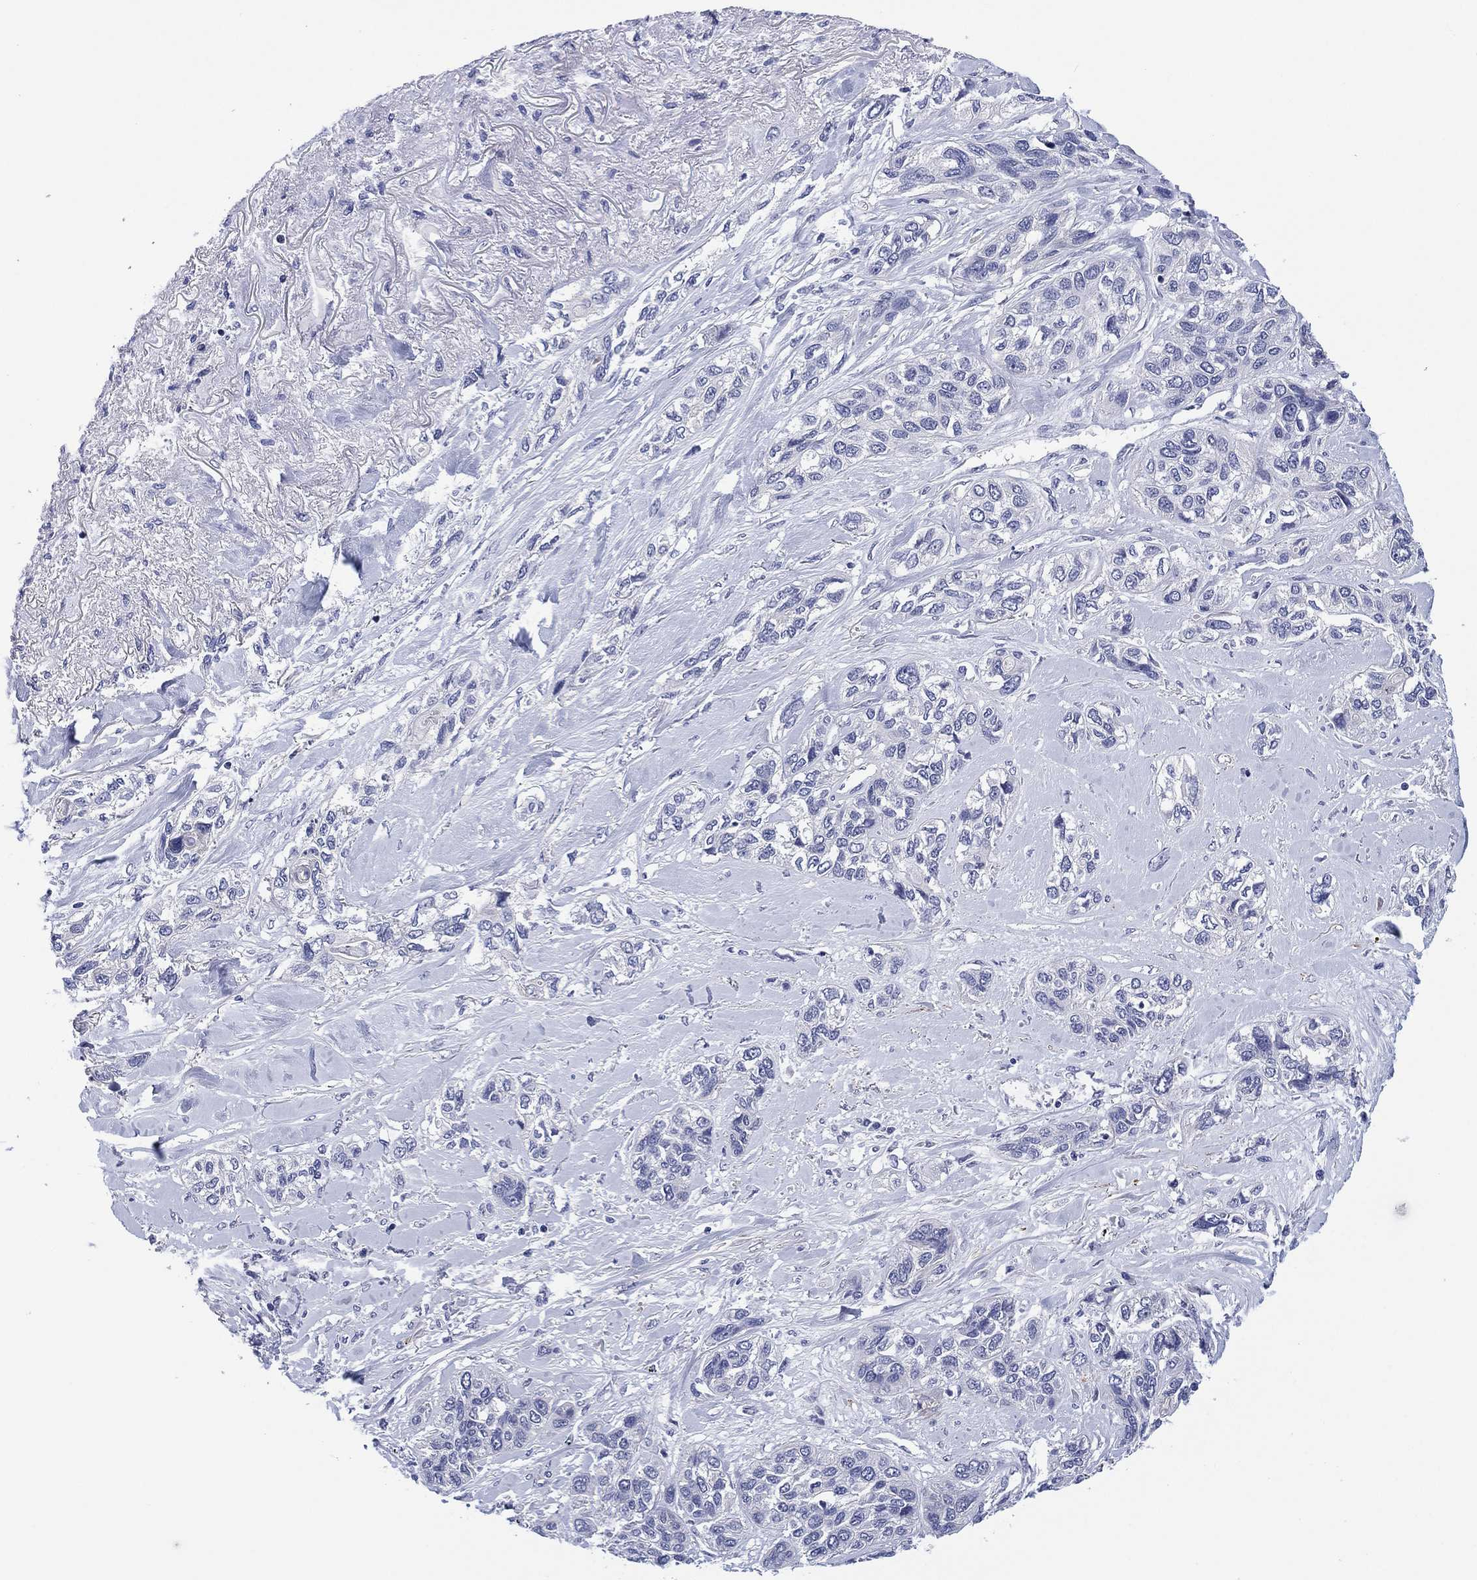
{"staining": {"intensity": "negative", "quantity": "none", "location": "none"}, "tissue": "lung cancer", "cell_type": "Tumor cells", "image_type": "cancer", "snomed": [{"axis": "morphology", "description": "Squamous cell carcinoma, NOS"}, {"axis": "topography", "description": "Lung"}], "caption": "IHC histopathology image of neoplastic tissue: lung cancer stained with DAB (3,3'-diaminobenzidine) reveals no significant protein staining in tumor cells.", "gene": "CLIP3", "patient": {"sex": "female", "age": 70}}